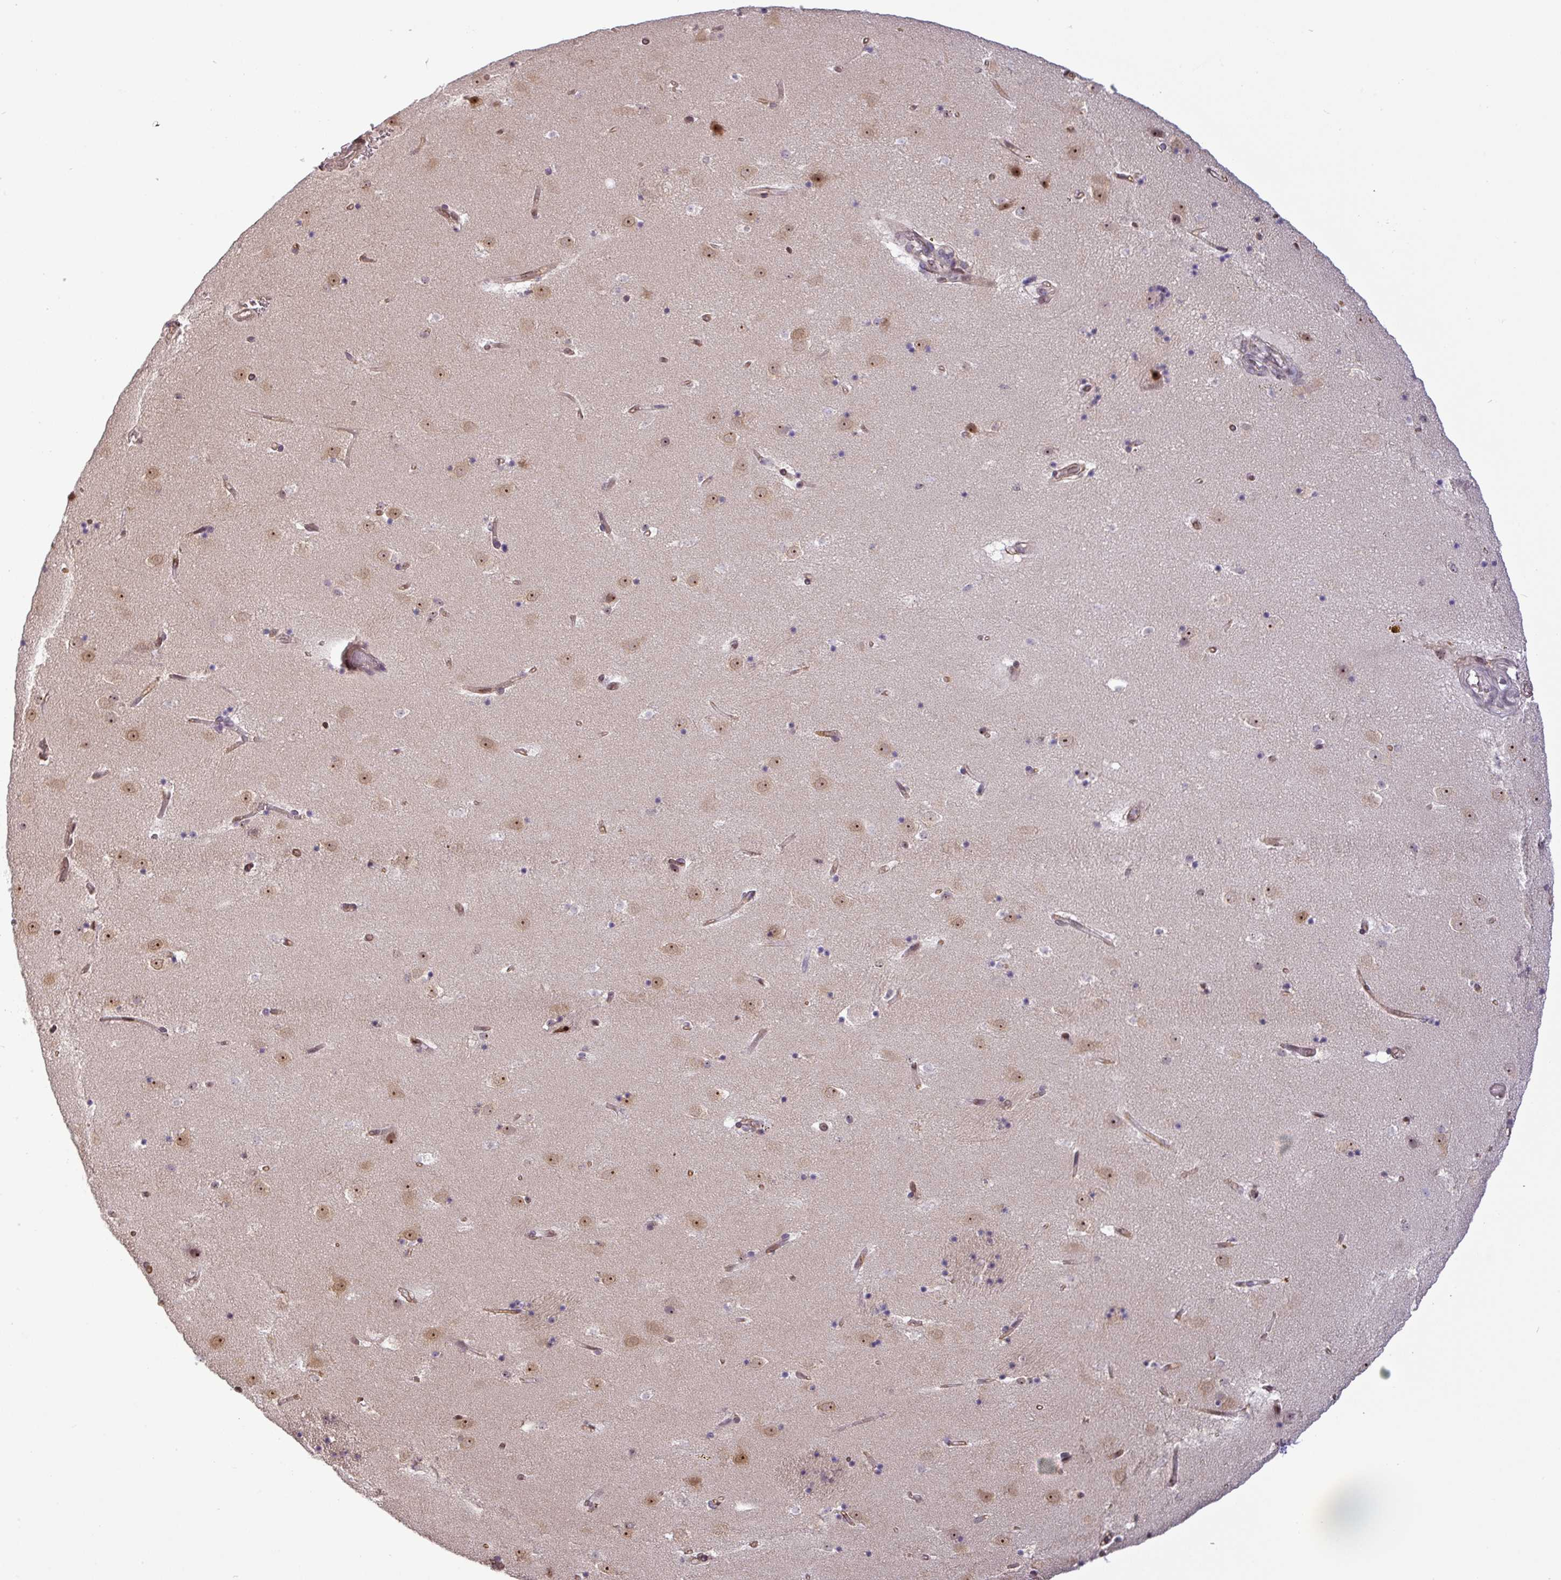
{"staining": {"intensity": "negative", "quantity": "none", "location": "none"}, "tissue": "caudate", "cell_type": "Glial cells", "image_type": "normal", "snomed": [{"axis": "morphology", "description": "Normal tissue, NOS"}, {"axis": "topography", "description": "Lateral ventricle wall"}], "caption": "A micrograph of caudate stained for a protein demonstrates no brown staining in glial cells. The staining was performed using DAB (3,3'-diaminobenzidine) to visualize the protein expression in brown, while the nuclei were stained in blue with hematoxylin (Magnification: 20x).", "gene": "RRN3", "patient": {"sex": "male", "age": 58}}